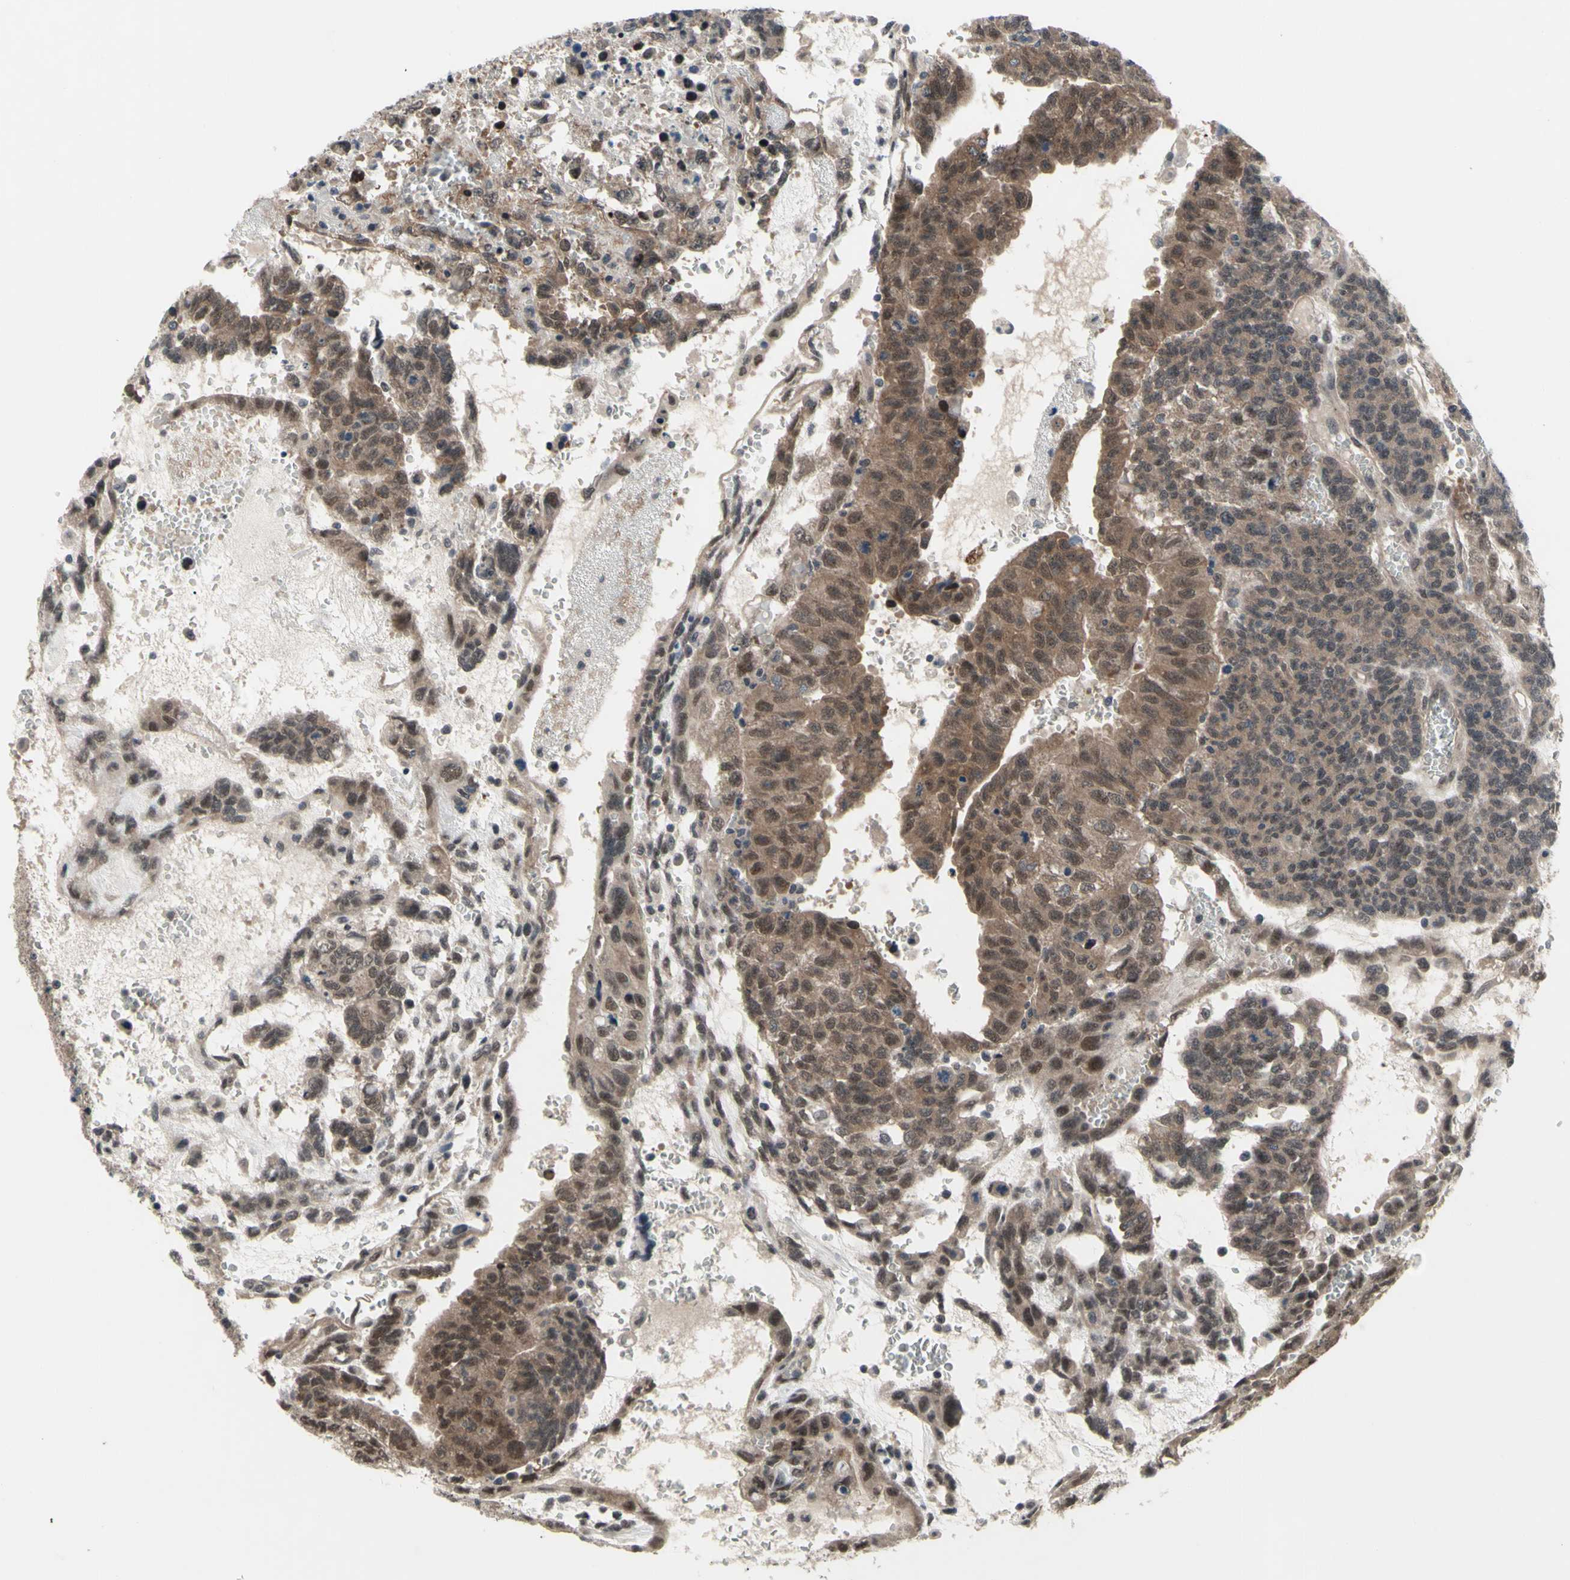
{"staining": {"intensity": "moderate", "quantity": "25%-75%", "location": "cytoplasmic/membranous,nuclear"}, "tissue": "testis cancer", "cell_type": "Tumor cells", "image_type": "cancer", "snomed": [{"axis": "morphology", "description": "Seminoma, NOS"}, {"axis": "morphology", "description": "Carcinoma, Embryonal, NOS"}, {"axis": "topography", "description": "Testis"}], "caption": "Protein staining reveals moderate cytoplasmic/membranous and nuclear expression in approximately 25%-75% of tumor cells in testis seminoma. (IHC, brightfield microscopy, high magnification).", "gene": "TRDMT1", "patient": {"sex": "male", "age": 52}}